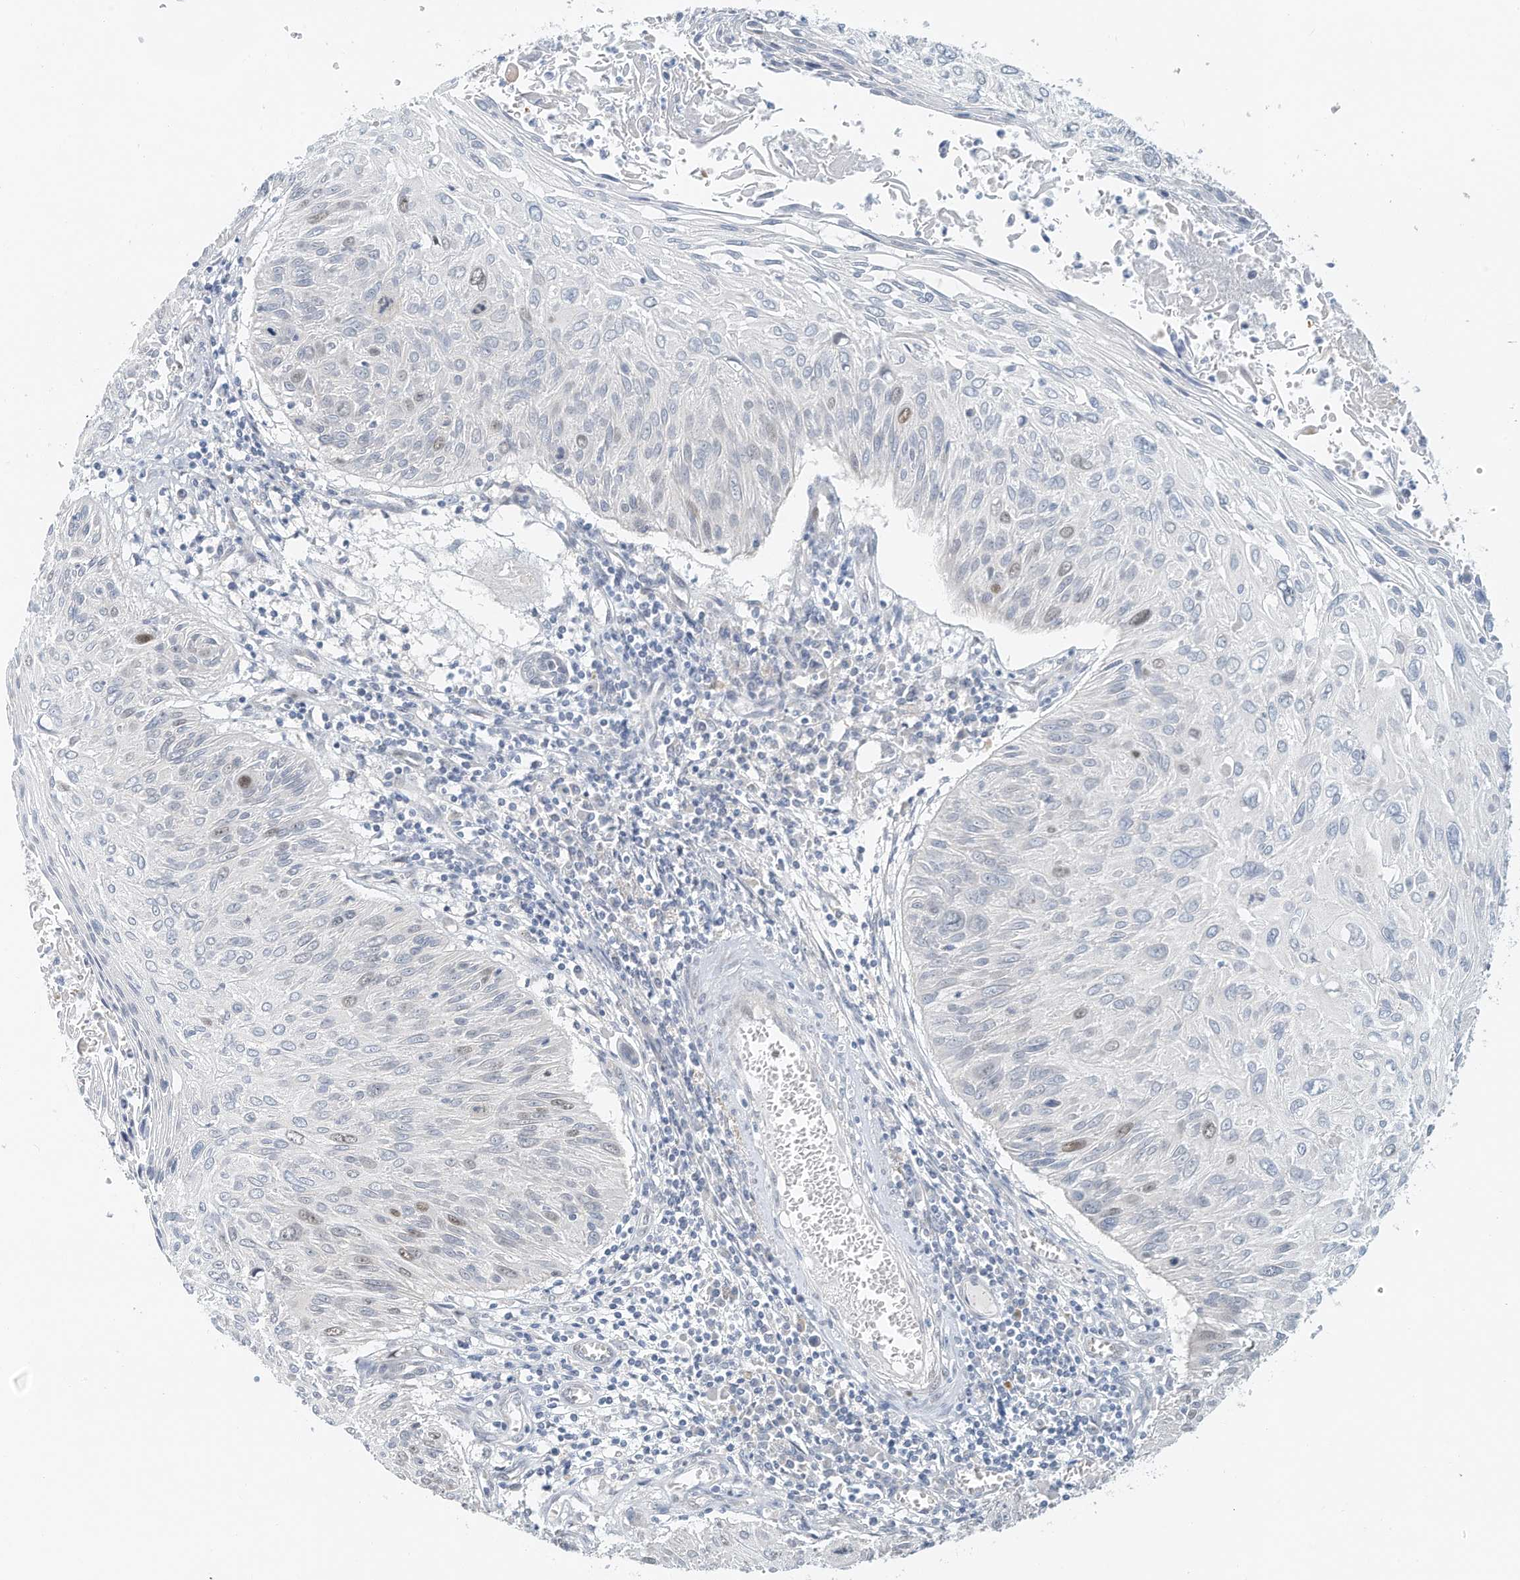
{"staining": {"intensity": "weak", "quantity": "<25%", "location": "nuclear"}, "tissue": "cervical cancer", "cell_type": "Tumor cells", "image_type": "cancer", "snomed": [{"axis": "morphology", "description": "Squamous cell carcinoma, NOS"}, {"axis": "topography", "description": "Cervix"}], "caption": "IHC image of neoplastic tissue: human cervical cancer (squamous cell carcinoma) stained with DAB (3,3'-diaminobenzidine) shows no significant protein staining in tumor cells.", "gene": "ARHGAP28", "patient": {"sex": "female", "age": 51}}